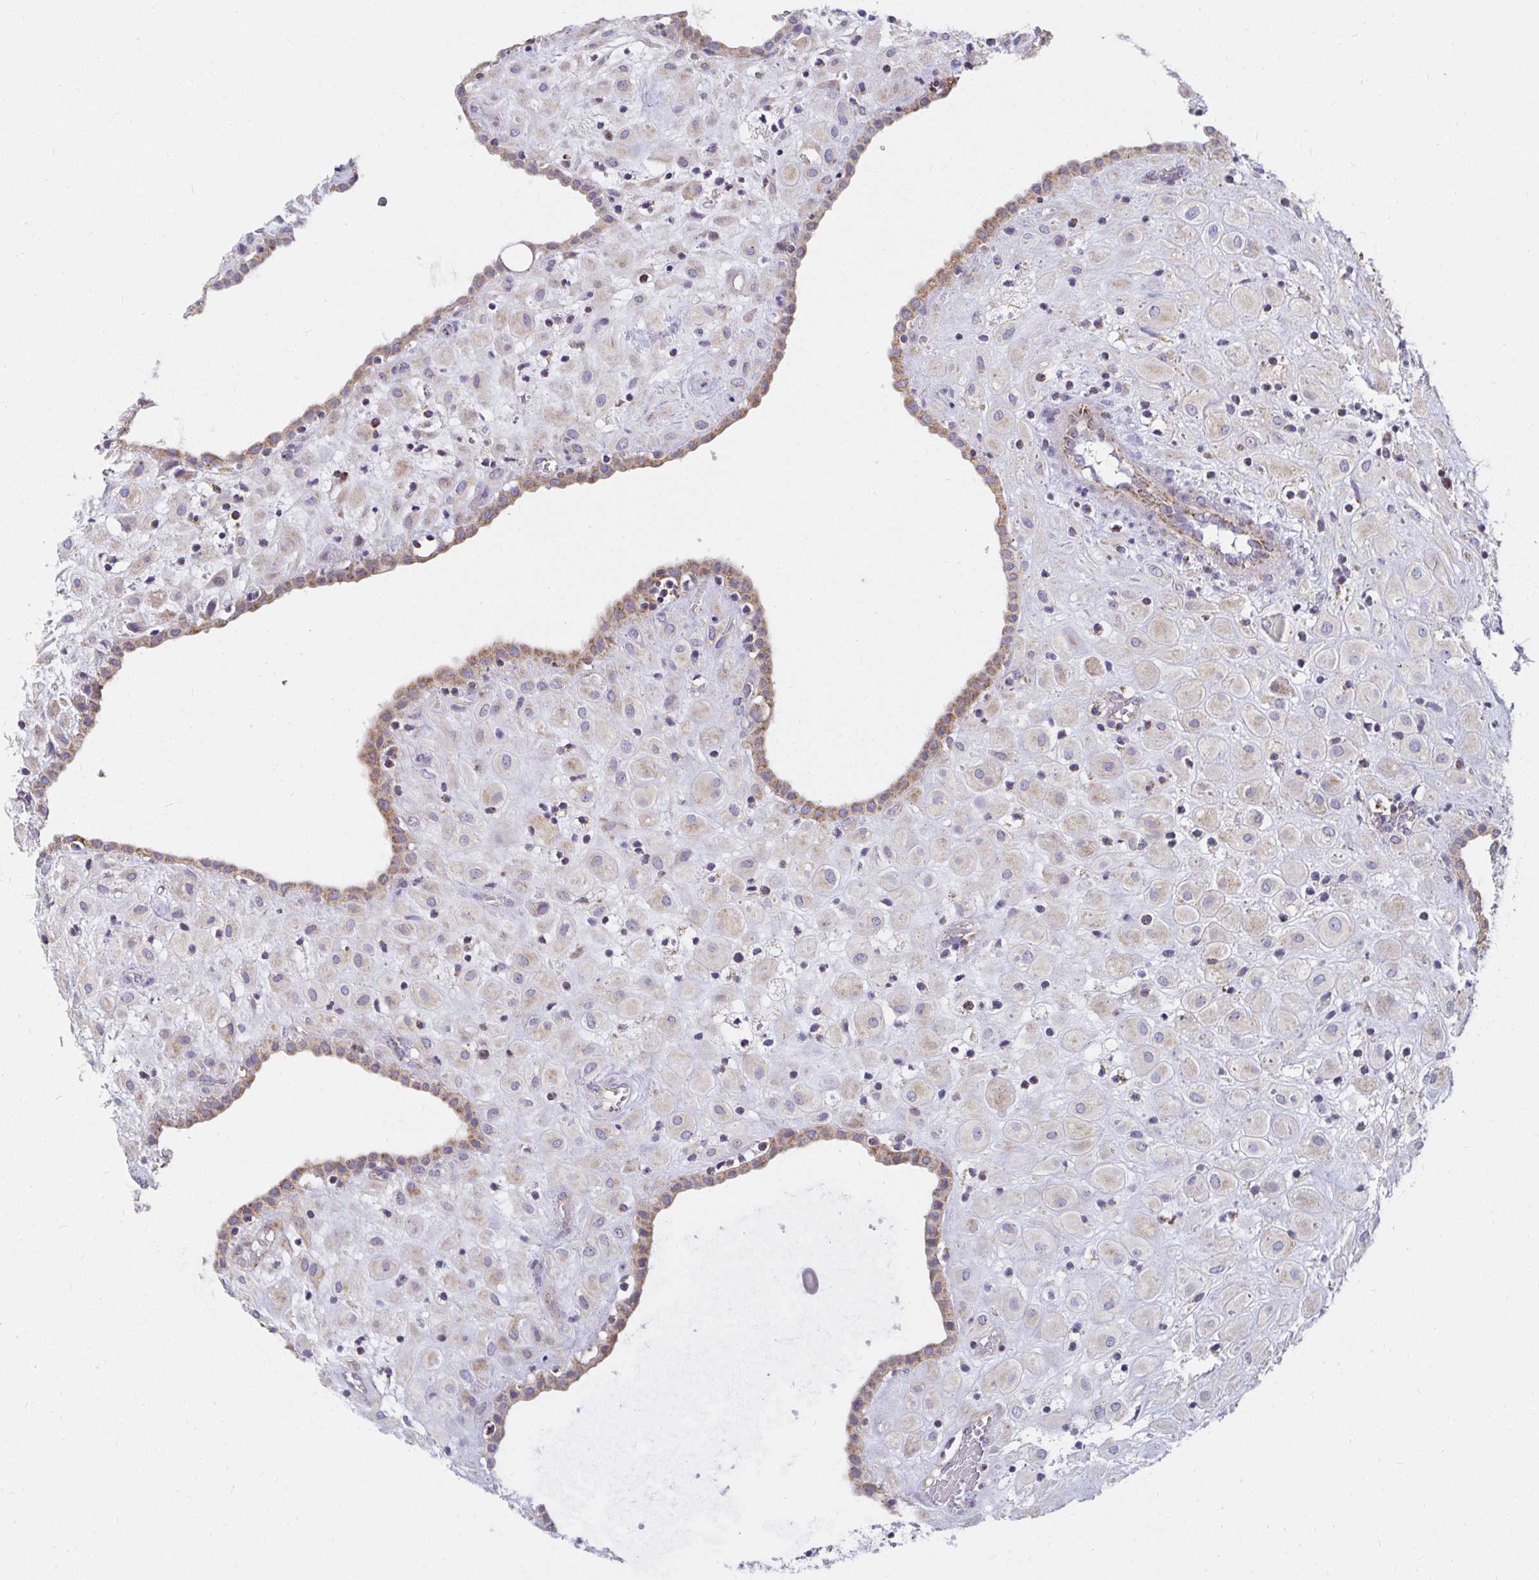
{"staining": {"intensity": "moderate", "quantity": "<25%", "location": "cytoplasmic/membranous"}, "tissue": "placenta", "cell_type": "Decidual cells", "image_type": "normal", "snomed": [{"axis": "morphology", "description": "Normal tissue, NOS"}, {"axis": "topography", "description": "Placenta"}], "caption": "Protein staining of benign placenta shows moderate cytoplasmic/membranous staining in approximately <25% of decidual cells.", "gene": "EXOC5", "patient": {"sex": "female", "age": 24}}